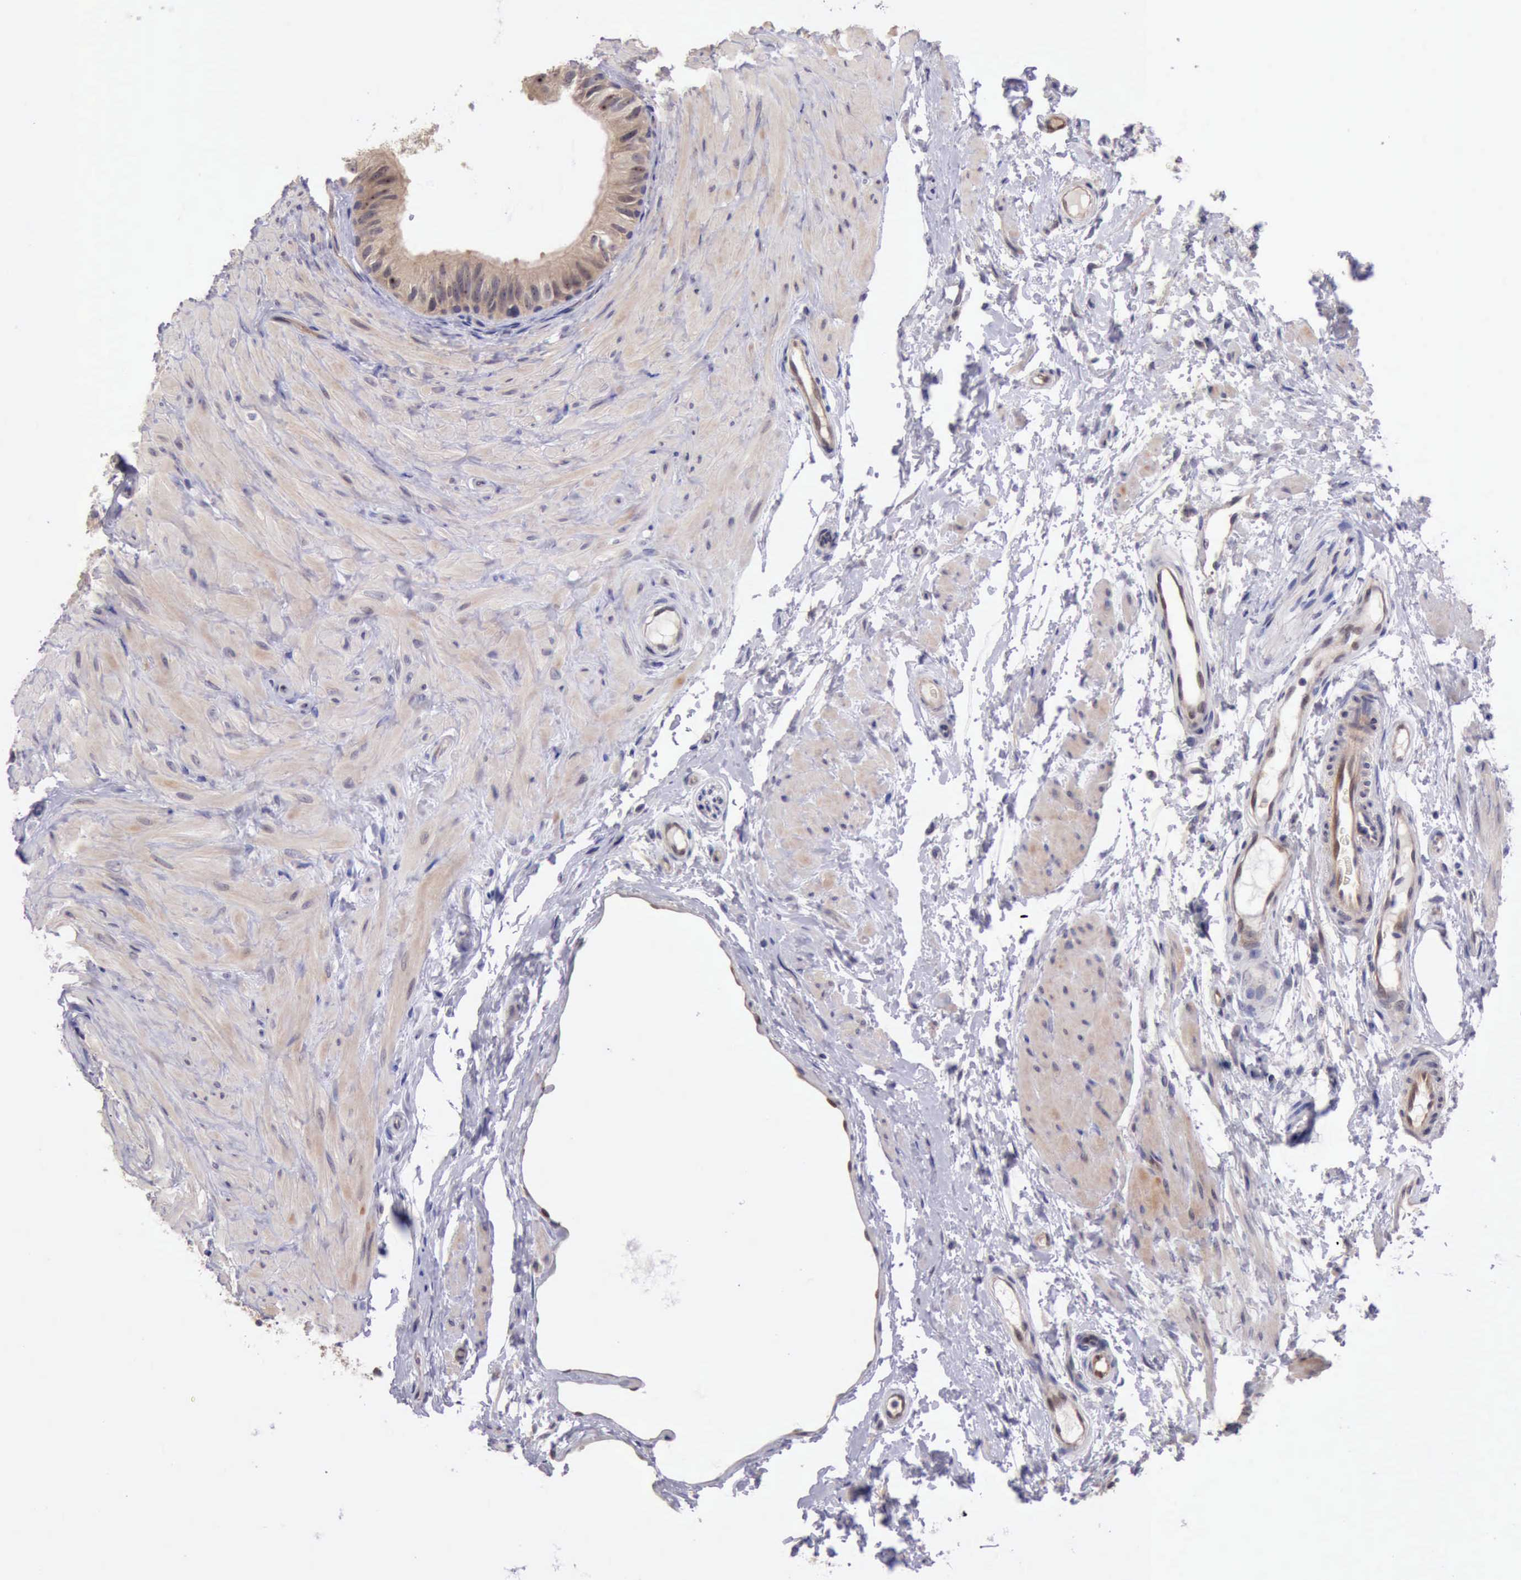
{"staining": {"intensity": "moderate", "quantity": ">75%", "location": "cytoplasmic/membranous"}, "tissue": "epididymis", "cell_type": "Glandular cells", "image_type": "normal", "snomed": [{"axis": "morphology", "description": "Normal tissue, NOS"}, {"axis": "topography", "description": "Epididymis"}], "caption": "Epididymis stained for a protein (brown) shows moderate cytoplasmic/membranous positive expression in approximately >75% of glandular cells.", "gene": "DNAJB7", "patient": {"sex": "male", "age": 68}}